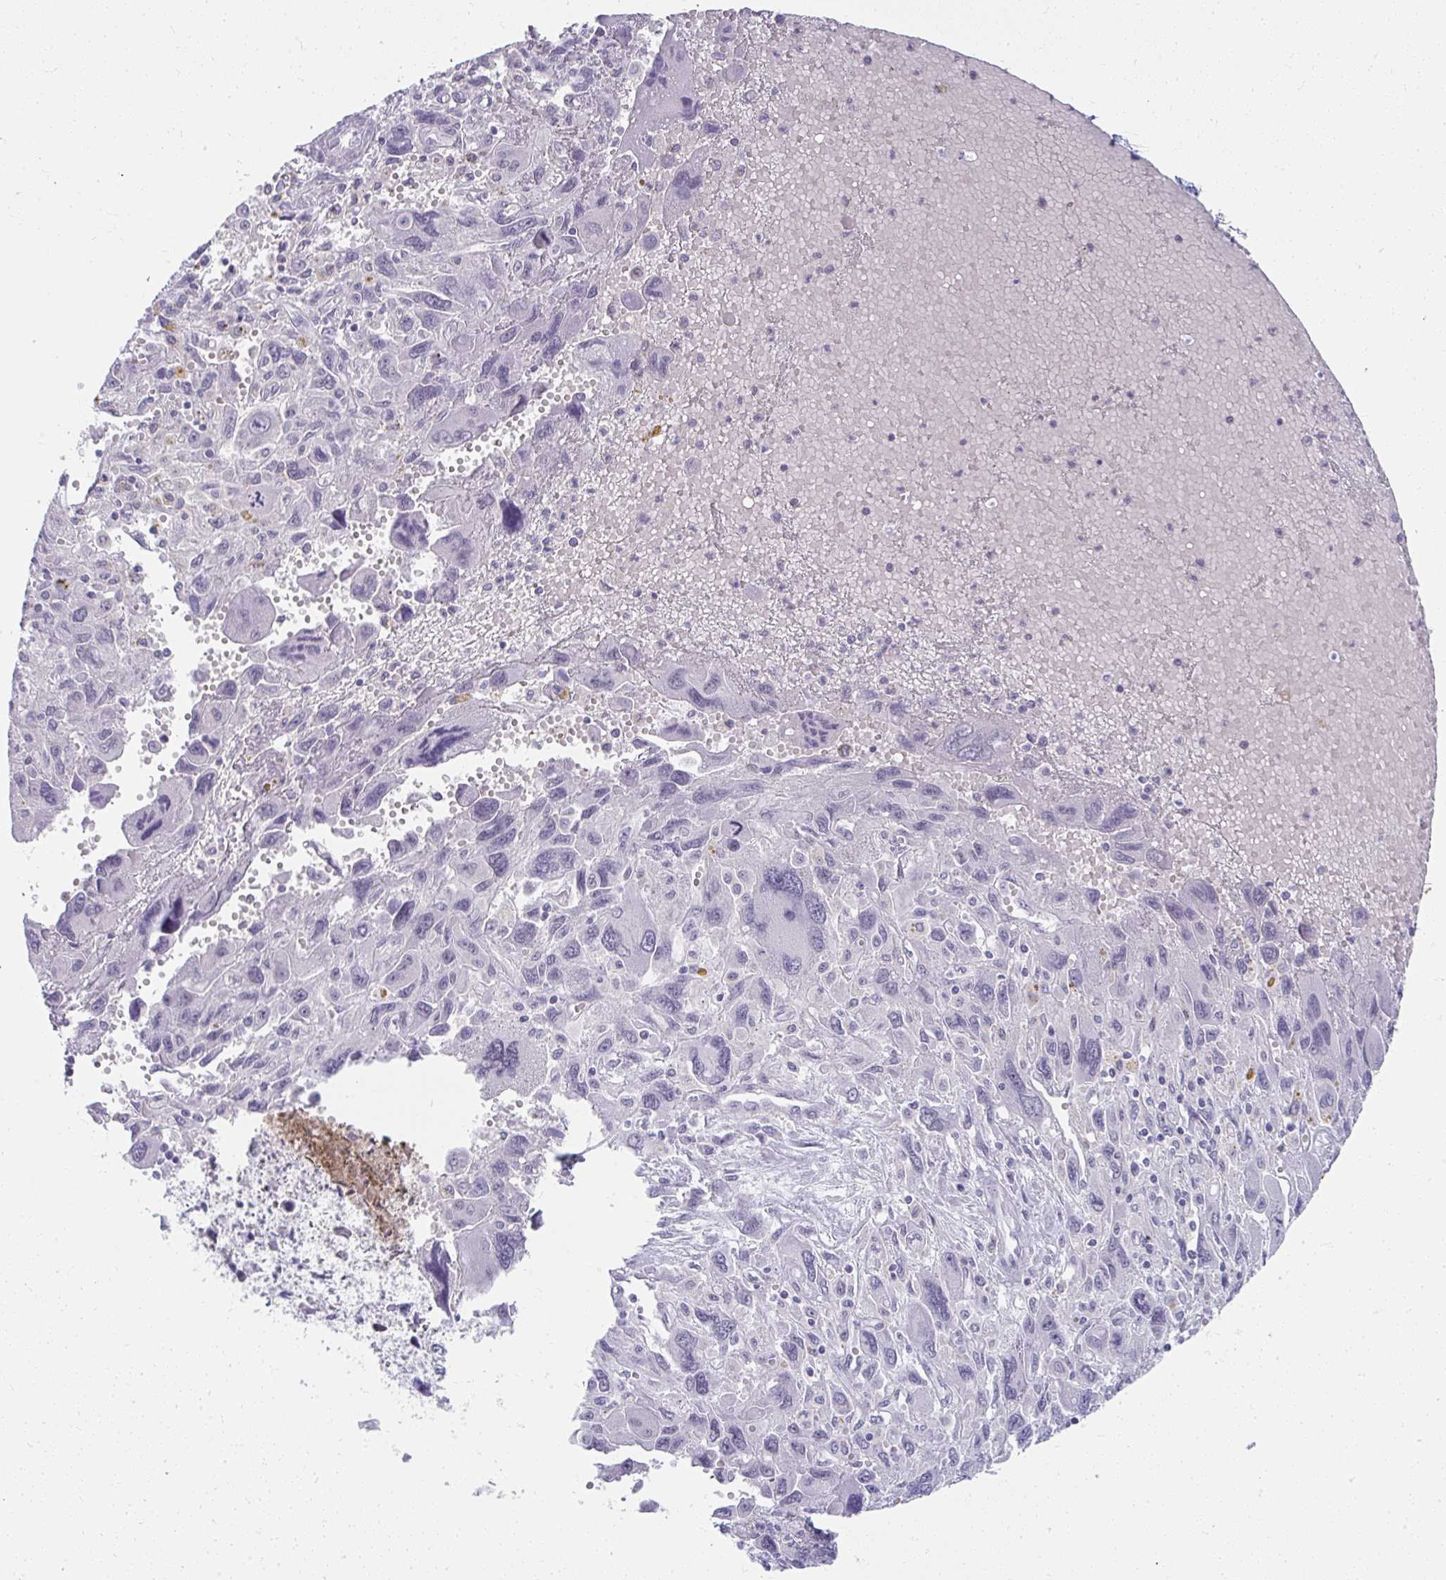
{"staining": {"intensity": "negative", "quantity": "none", "location": "none"}, "tissue": "pancreatic cancer", "cell_type": "Tumor cells", "image_type": "cancer", "snomed": [{"axis": "morphology", "description": "Adenocarcinoma, NOS"}, {"axis": "topography", "description": "Pancreas"}], "caption": "The immunohistochemistry (IHC) micrograph has no significant positivity in tumor cells of pancreatic adenocarcinoma tissue. Brightfield microscopy of immunohistochemistry (IHC) stained with DAB (brown) and hematoxylin (blue), captured at high magnification.", "gene": "UGT3A2", "patient": {"sex": "female", "age": 47}}